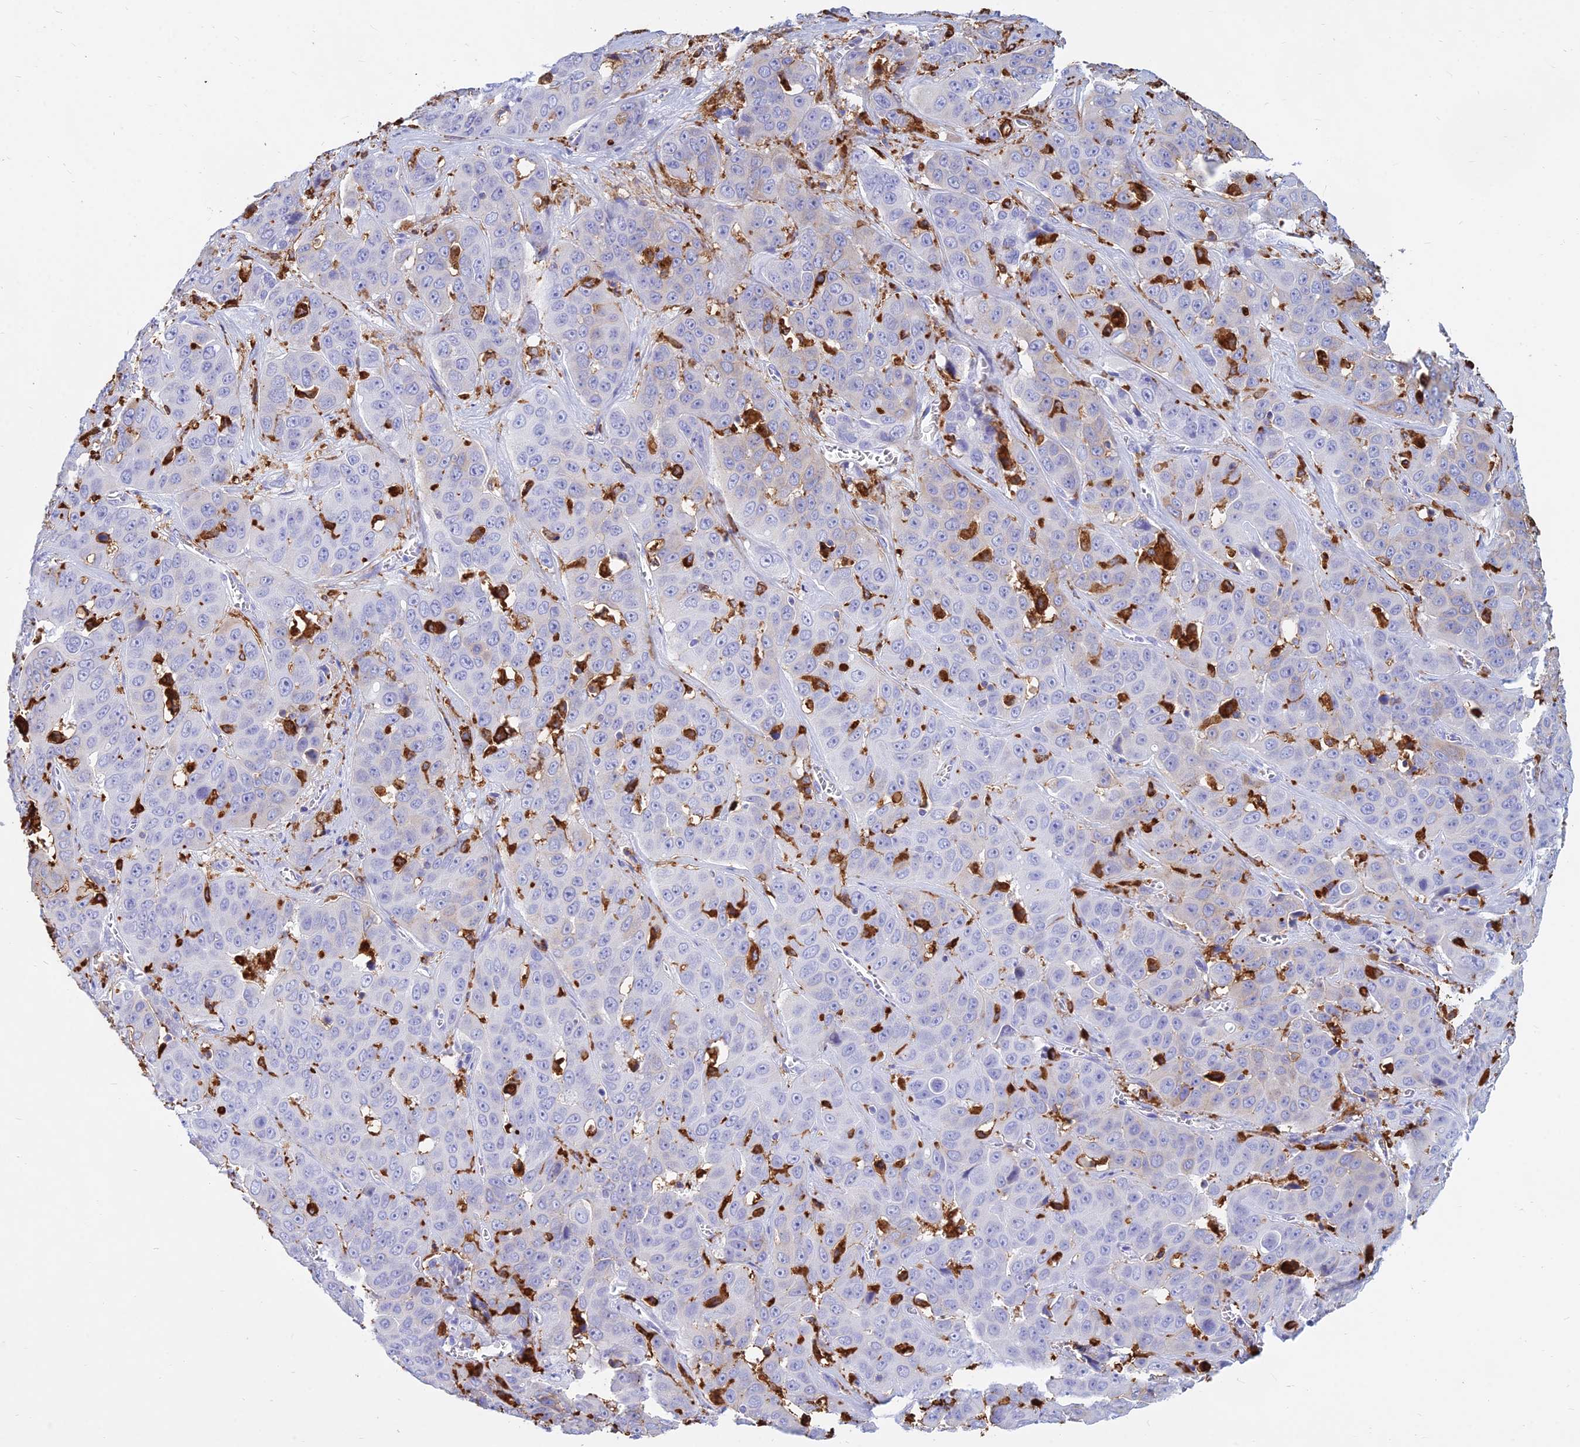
{"staining": {"intensity": "negative", "quantity": "none", "location": "none"}, "tissue": "liver cancer", "cell_type": "Tumor cells", "image_type": "cancer", "snomed": [{"axis": "morphology", "description": "Cholangiocarcinoma"}, {"axis": "topography", "description": "Liver"}], "caption": "The IHC image has no significant positivity in tumor cells of liver cholangiocarcinoma tissue. (DAB immunohistochemistry with hematoxylin counter stain).", "gene": "HLA-DRB1", "patient": {"sex": "female", "age": 52}}